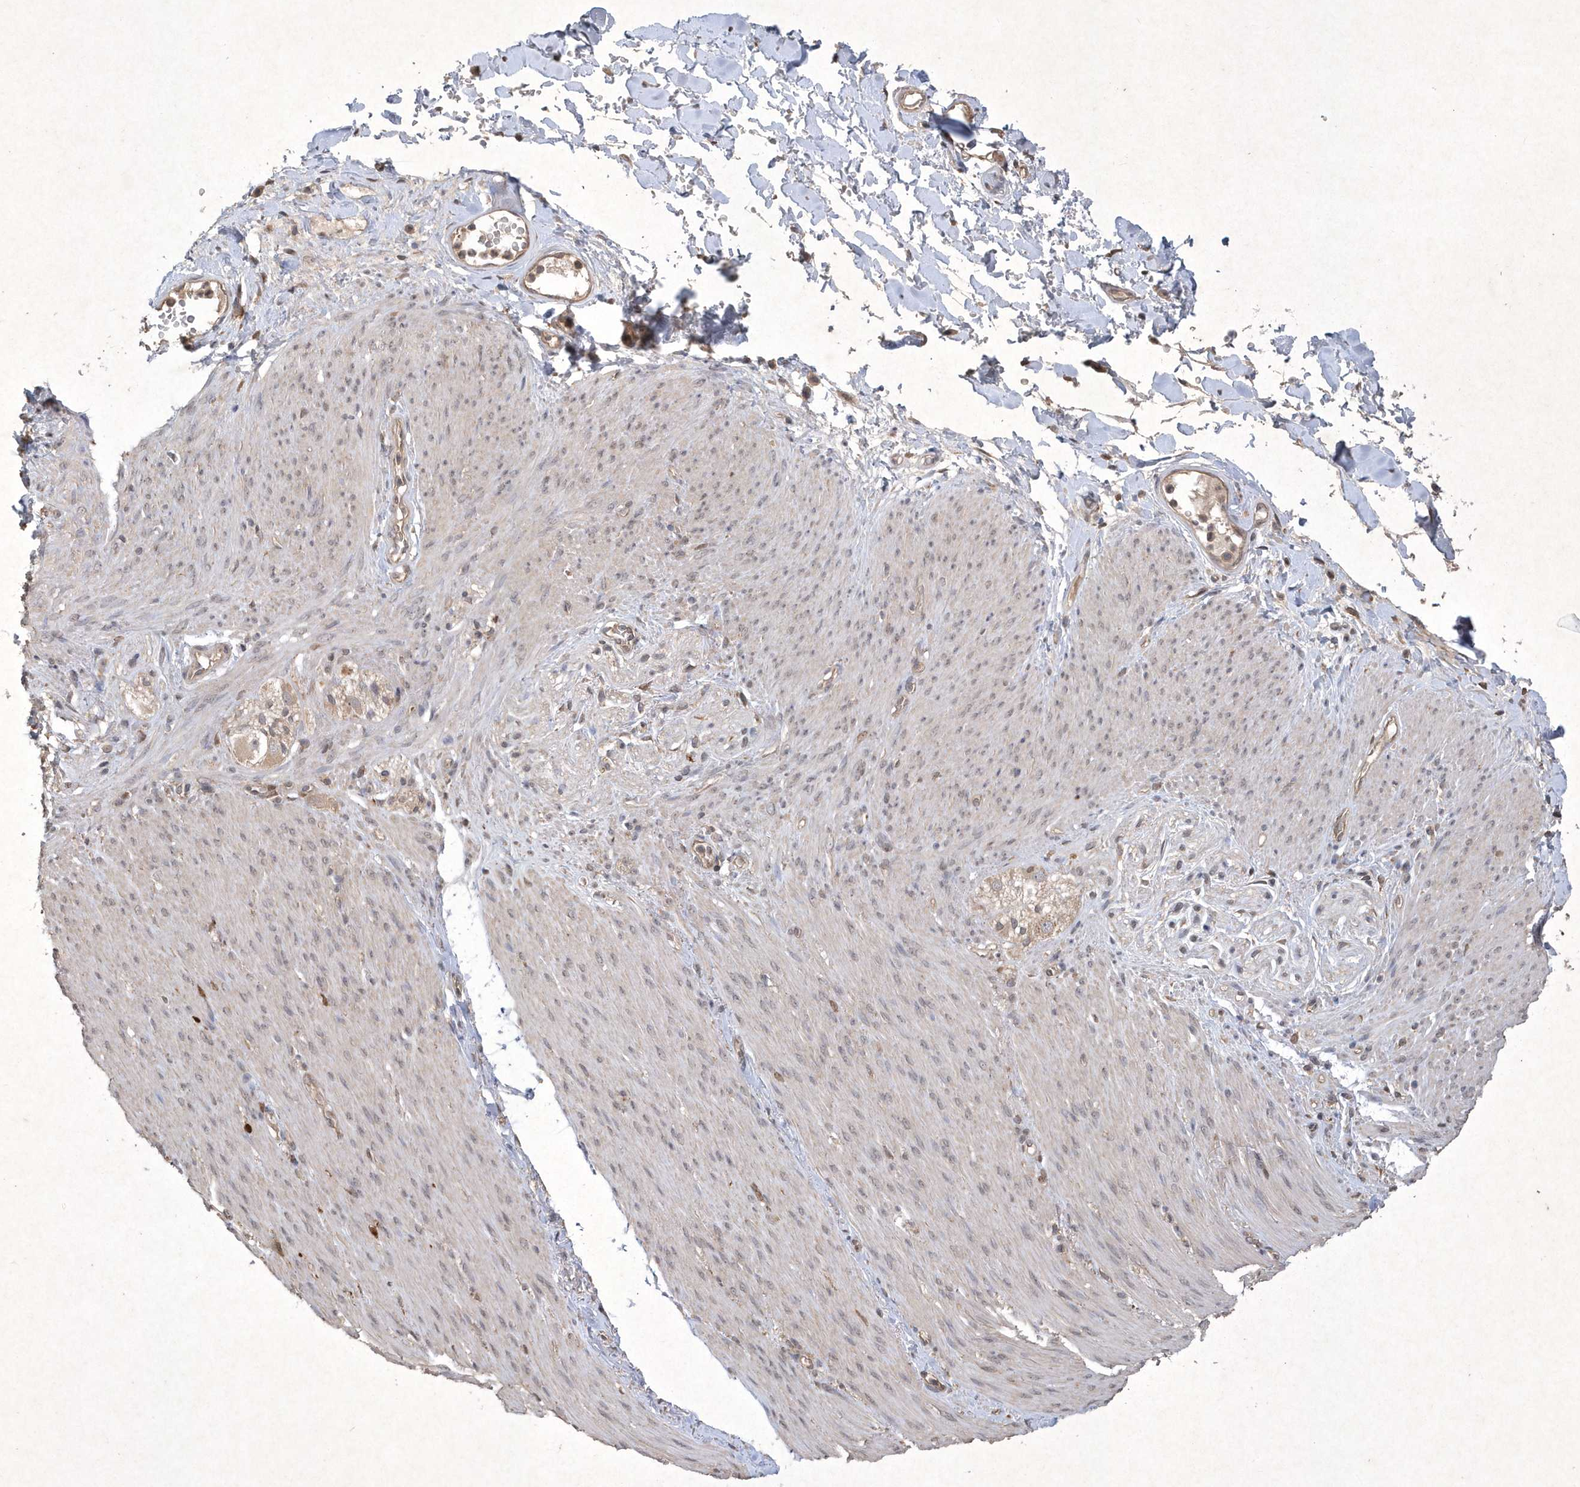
{"staining": {"intensity": "negative", "quantity": "none", "location": "none"}, "tissue": "adipose tissue", "cell_type": "Adipocytes", "image_type": "normal", "snomed": [{"axis": "morphology", "description": "Normal tissue, NOS"}, {"axis": "topography", "description": "Colon"}, {"axis": "topography", "description": "Peripheral nerve tissue"}], "caption": "Immunohistochemistry (IHC) micrograph of benign adipose tissue stained for a protein (brown), which displays no staining in adipocytes.", "gene": "AKR7A2", "patient": {"sex": "female", "age": 61}}